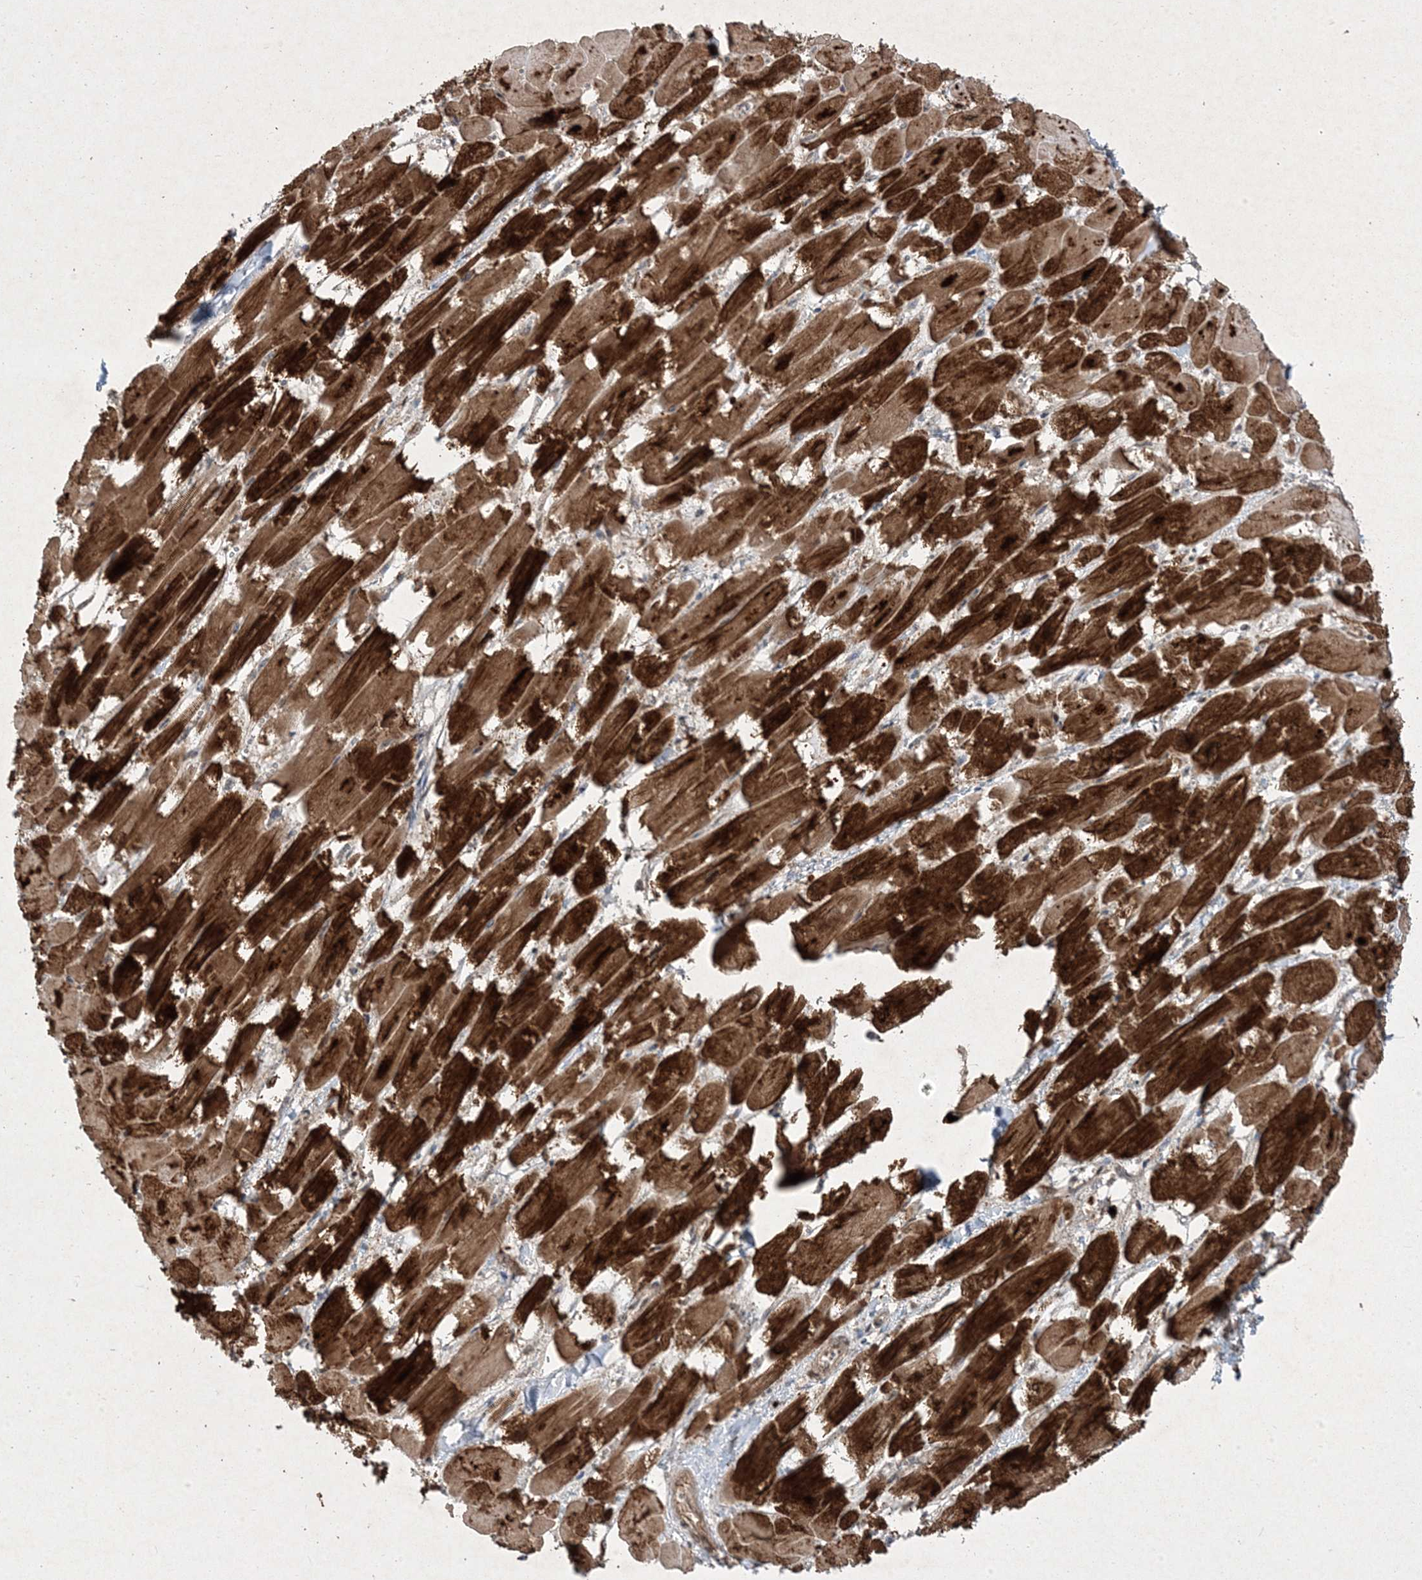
{"staining": {"intensity": "strong", "quantity": ">75%", "location": "cytoplasmic/membranous"}, "tissue": "heart muscle", "cell_type": "Cardiomyocytes", "image_type": "normal", "snomed": [{"axis": "morphology", "description": "Normal tissue, NOS"}, {"axis": "topography", "description": "Heart"}], "caption": "Immunohistochemistry (IHC) of unremarkable human heart muscle displays high levels of strong cytoplasmic/membranous positivity in approximately >75% of cardiomyocytes. (Brightfield microscopy of DAB IHC at high magnification).", "gene": "PLEKHM2", "patient": {"sex": "male", "age": 54}}